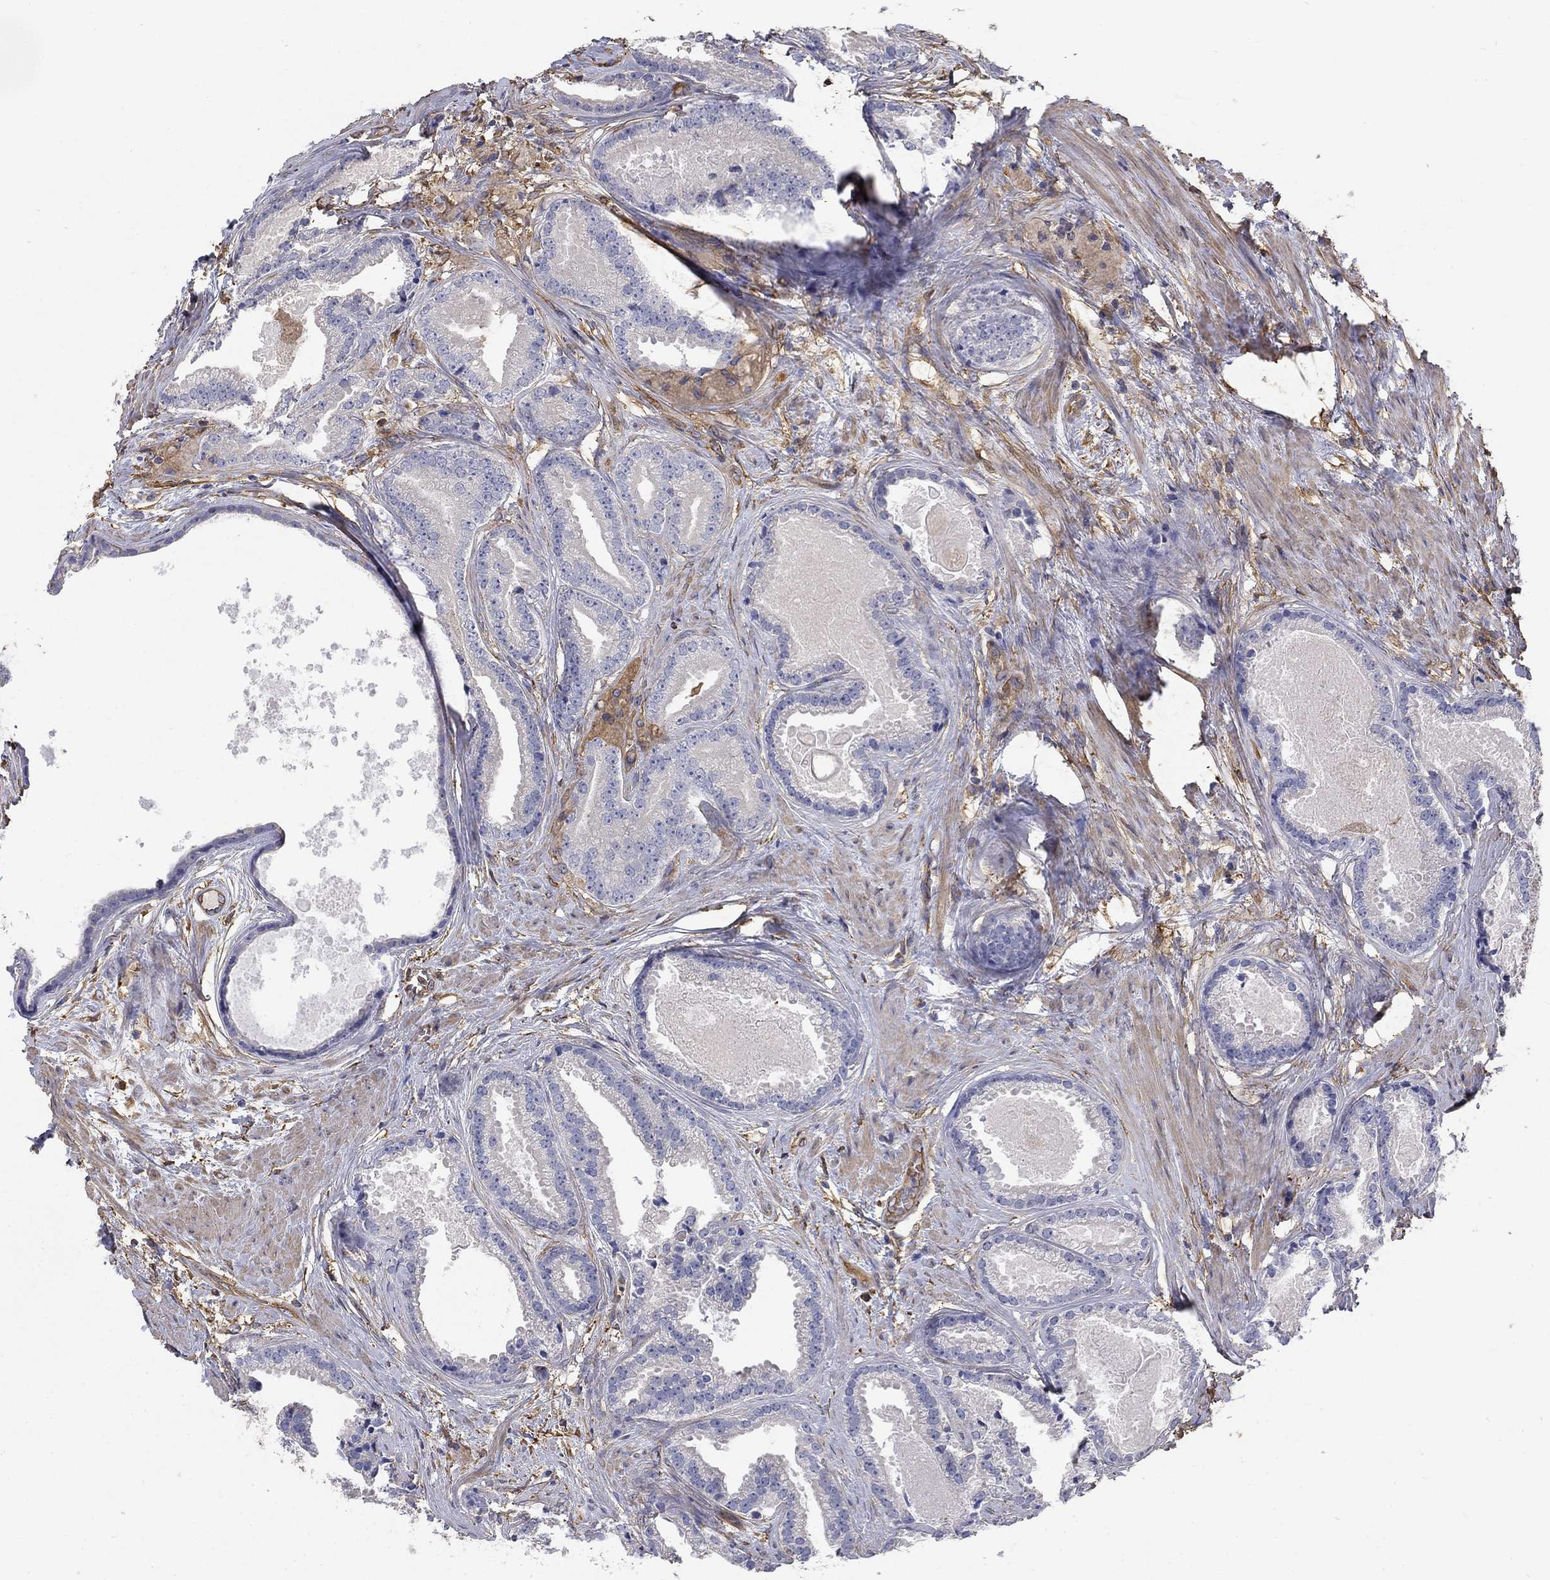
{"staining": {"intensity": "negative", "quantity": "none", "location": "none"}, "tissue": "prostate cancer", "cell_type": "Tumor cells", "image_type": "cancer", "snomed": [{"axis": "morphology", "description": "Adenocarcinoma, NOS"}, {"axis": "morphology", "description": "Adenocarcinoma, High grade"}, {"axis": "topography", "description": "Prostate"}], "caption": "Tumor cells show no significant protein positivity in prostate adenocarcinoma.", "gene": "DPYSL2", "patient": {"sex": "male", "age": 64}}